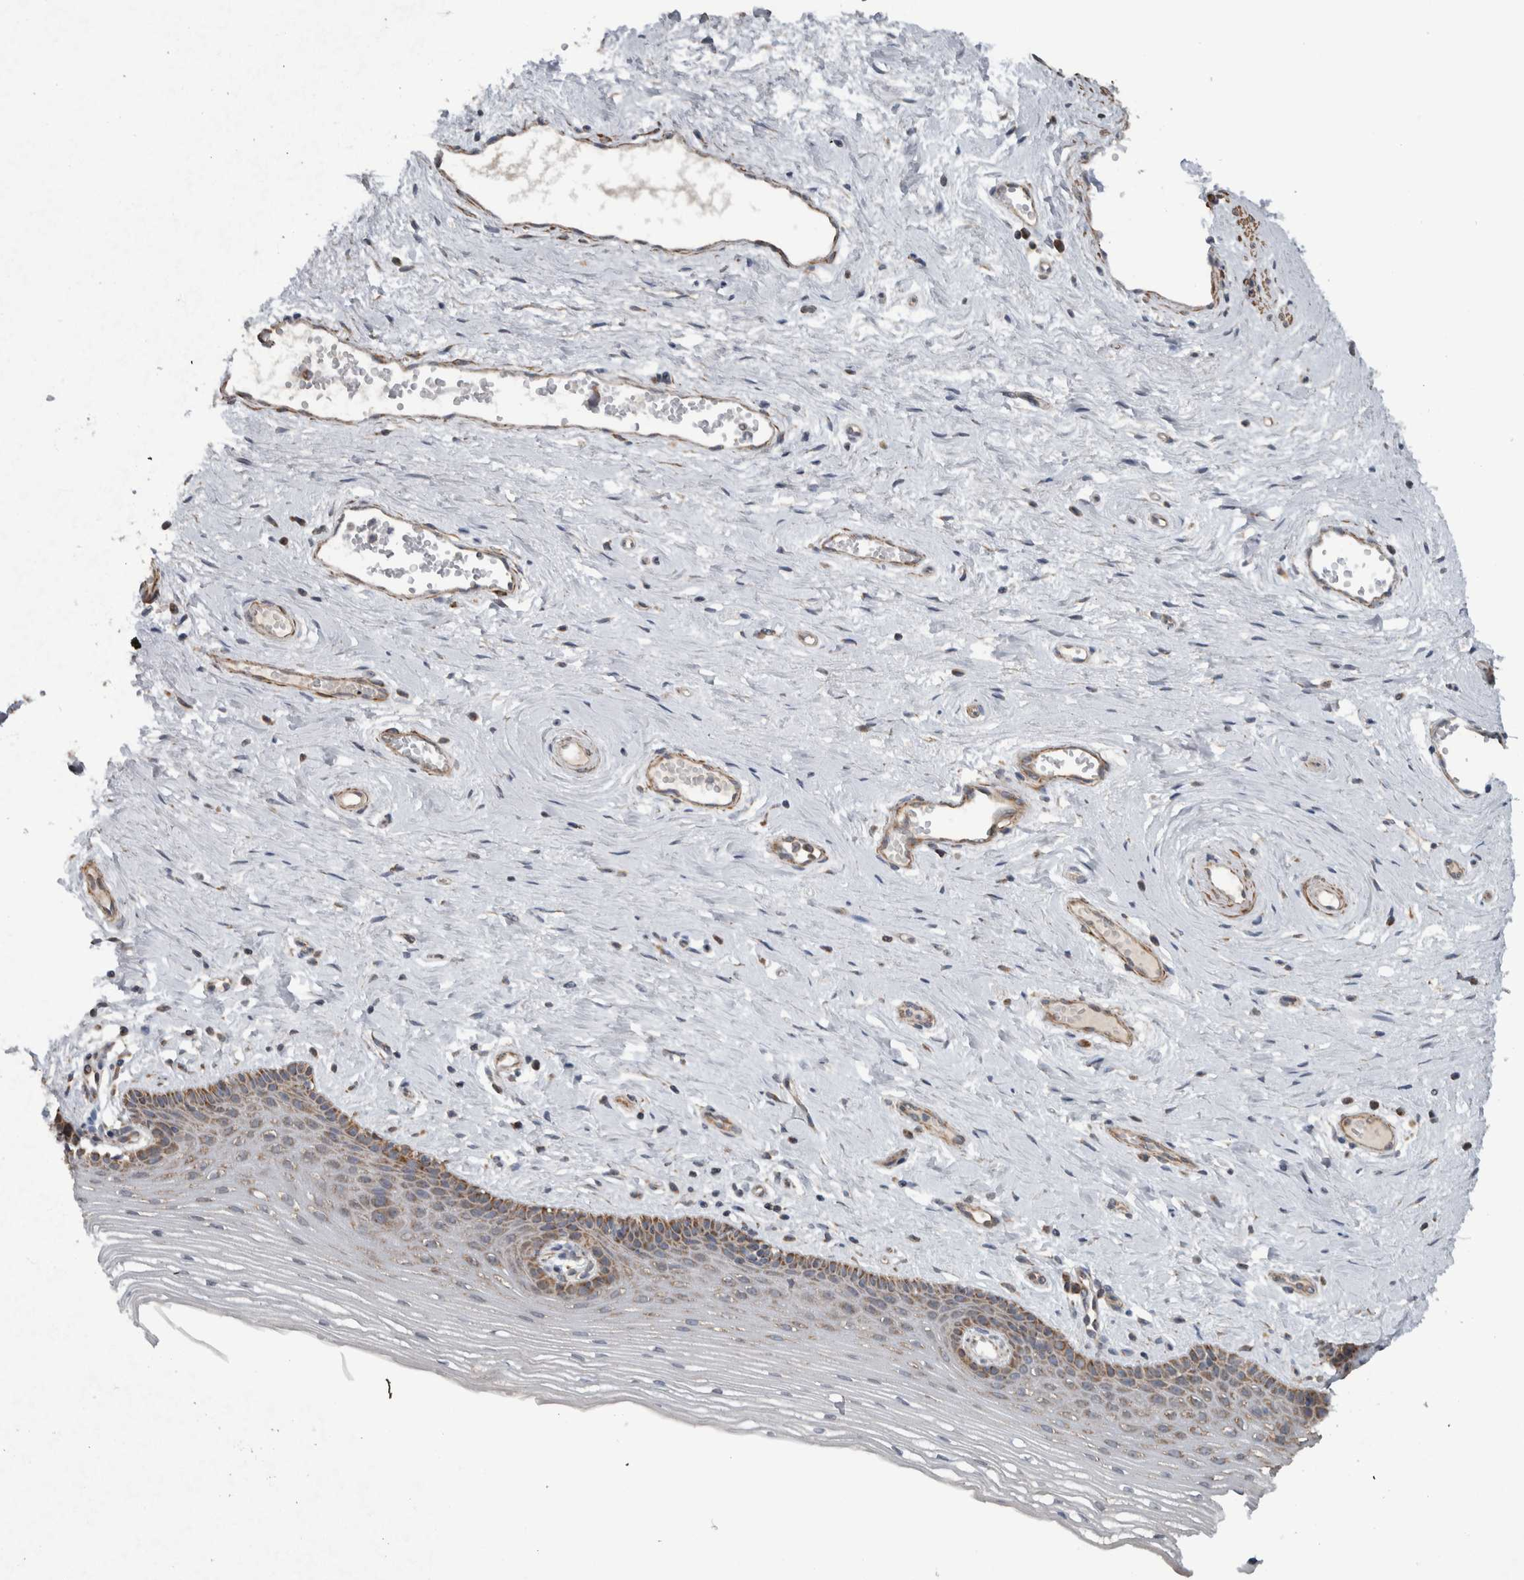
{"staining": {"intensity": "moderate", "quantity": "25%-75%", "location": "cytoplasmic/membranous"}, "tissue": "vagina", "cell_type": "Squamous epithelial cells", "image_type": "normal", "snomed": [{"axis": "morphology", "description": "Normal tissue, NOS"}, {"axis": "topography", "description": "Vagina"}], "caption": "This image reveals immunohistochemistry staining of benign human vagina, with medium moderate cytoplasmic/membranous positivity in approximately 25%-75% of squamous epithelial cells.", "gene": "ARMC1", "patient": {"sex": "female", "age": 46}}